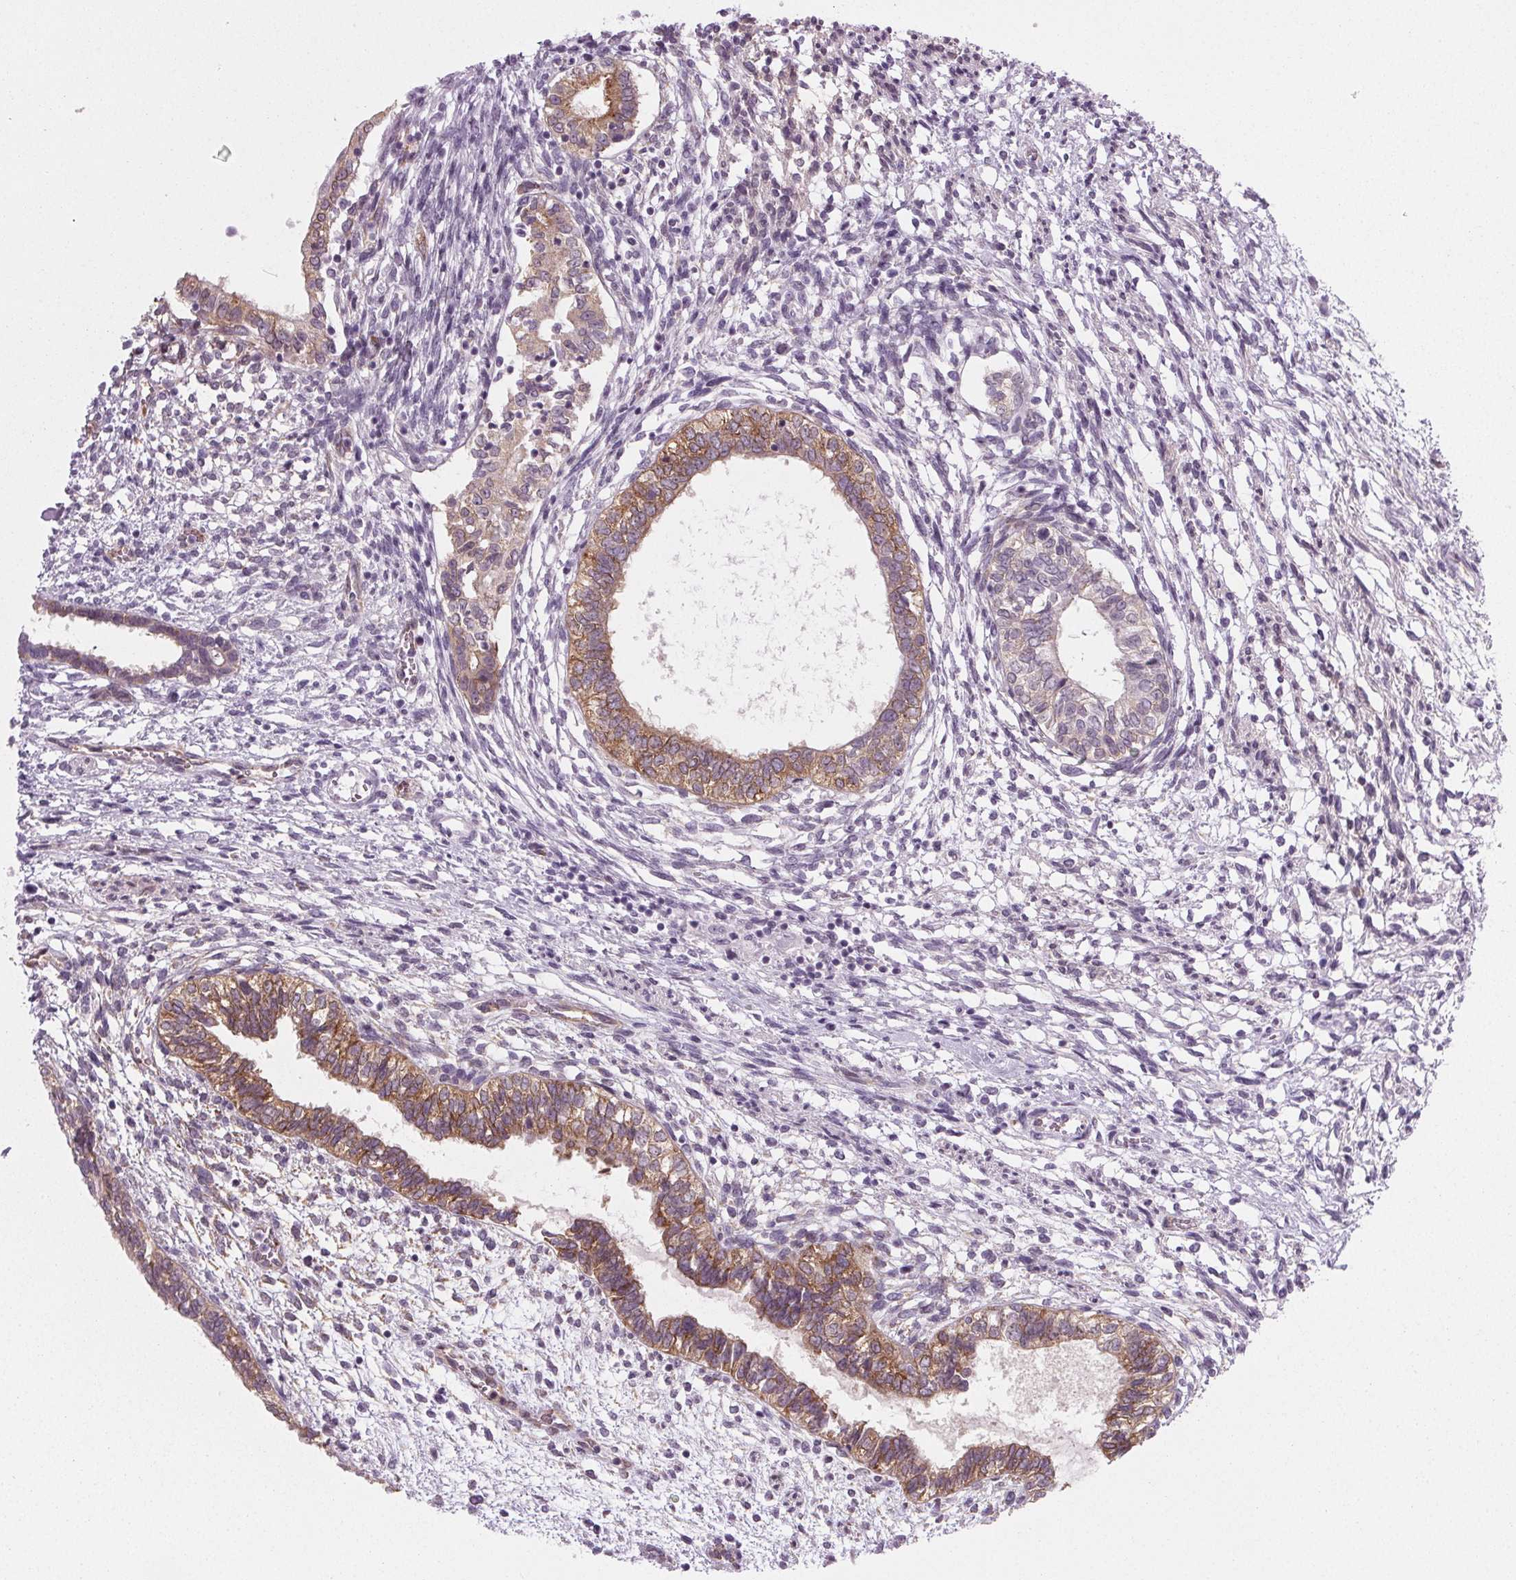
{"staining": {"intensity": "moderate", "quantity": ">75%", "location": "cytoplasmic/membranous"}, "tissue": "testis cancer", "cell_type": "Tumor cells", "image_type": "cancer", "snomed": [{"axis": "morphology", "description": "Carcinoma, Embryonal, NOS"}, {"axis": "topography", "description": "Testis"}], "caption": "Approximately >75% of tumor cells in testis cancer (embryonal carcinoma) display moderate cytoplasmic/membranous protein staining as visualized by brown immunohistochemical staining.", "gene": "IGF2BP1", "patient": {"sex": "male", "age": 37}}